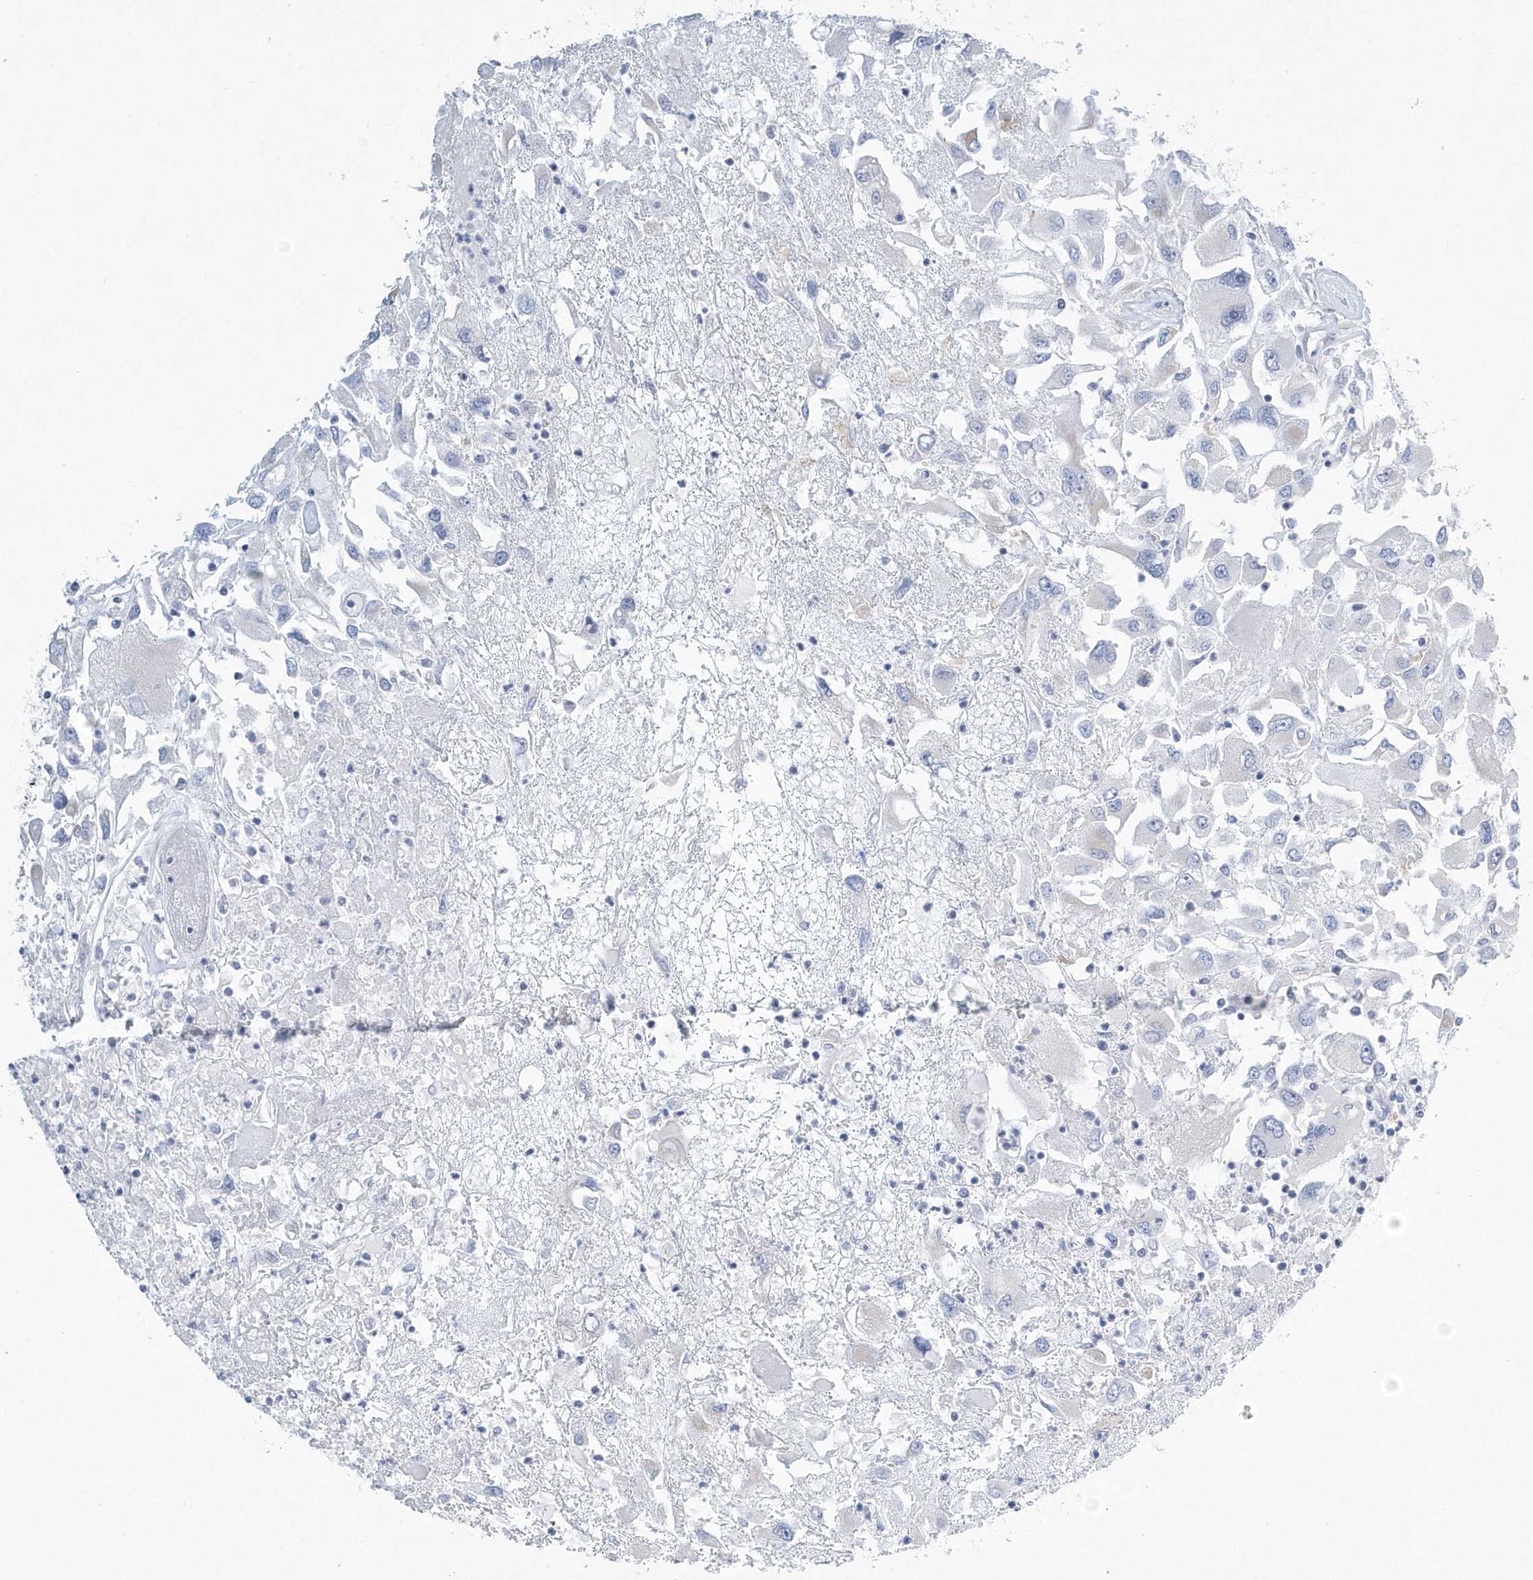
{"staining": {"intensity": "negative", "quantity": "none", "location": "none"}, "tissue": "renal cancer", "cell_type": "Tumor cells", "image_type": "cancer", "snomed": [{"axis": "morphology", "description": "Adenocarcinoma, NOS"}, {"axis": "topography", "description": "Kidney"}], "caption": "IHC image of human renal adenocarcinoma stained for a protein (brown), which displays no expression in tumor cells. (DAB immunohistochemistry (IHC), high magnification).", "gene": "SPATA18", "patient": {"sex": "female", "age": 52}}